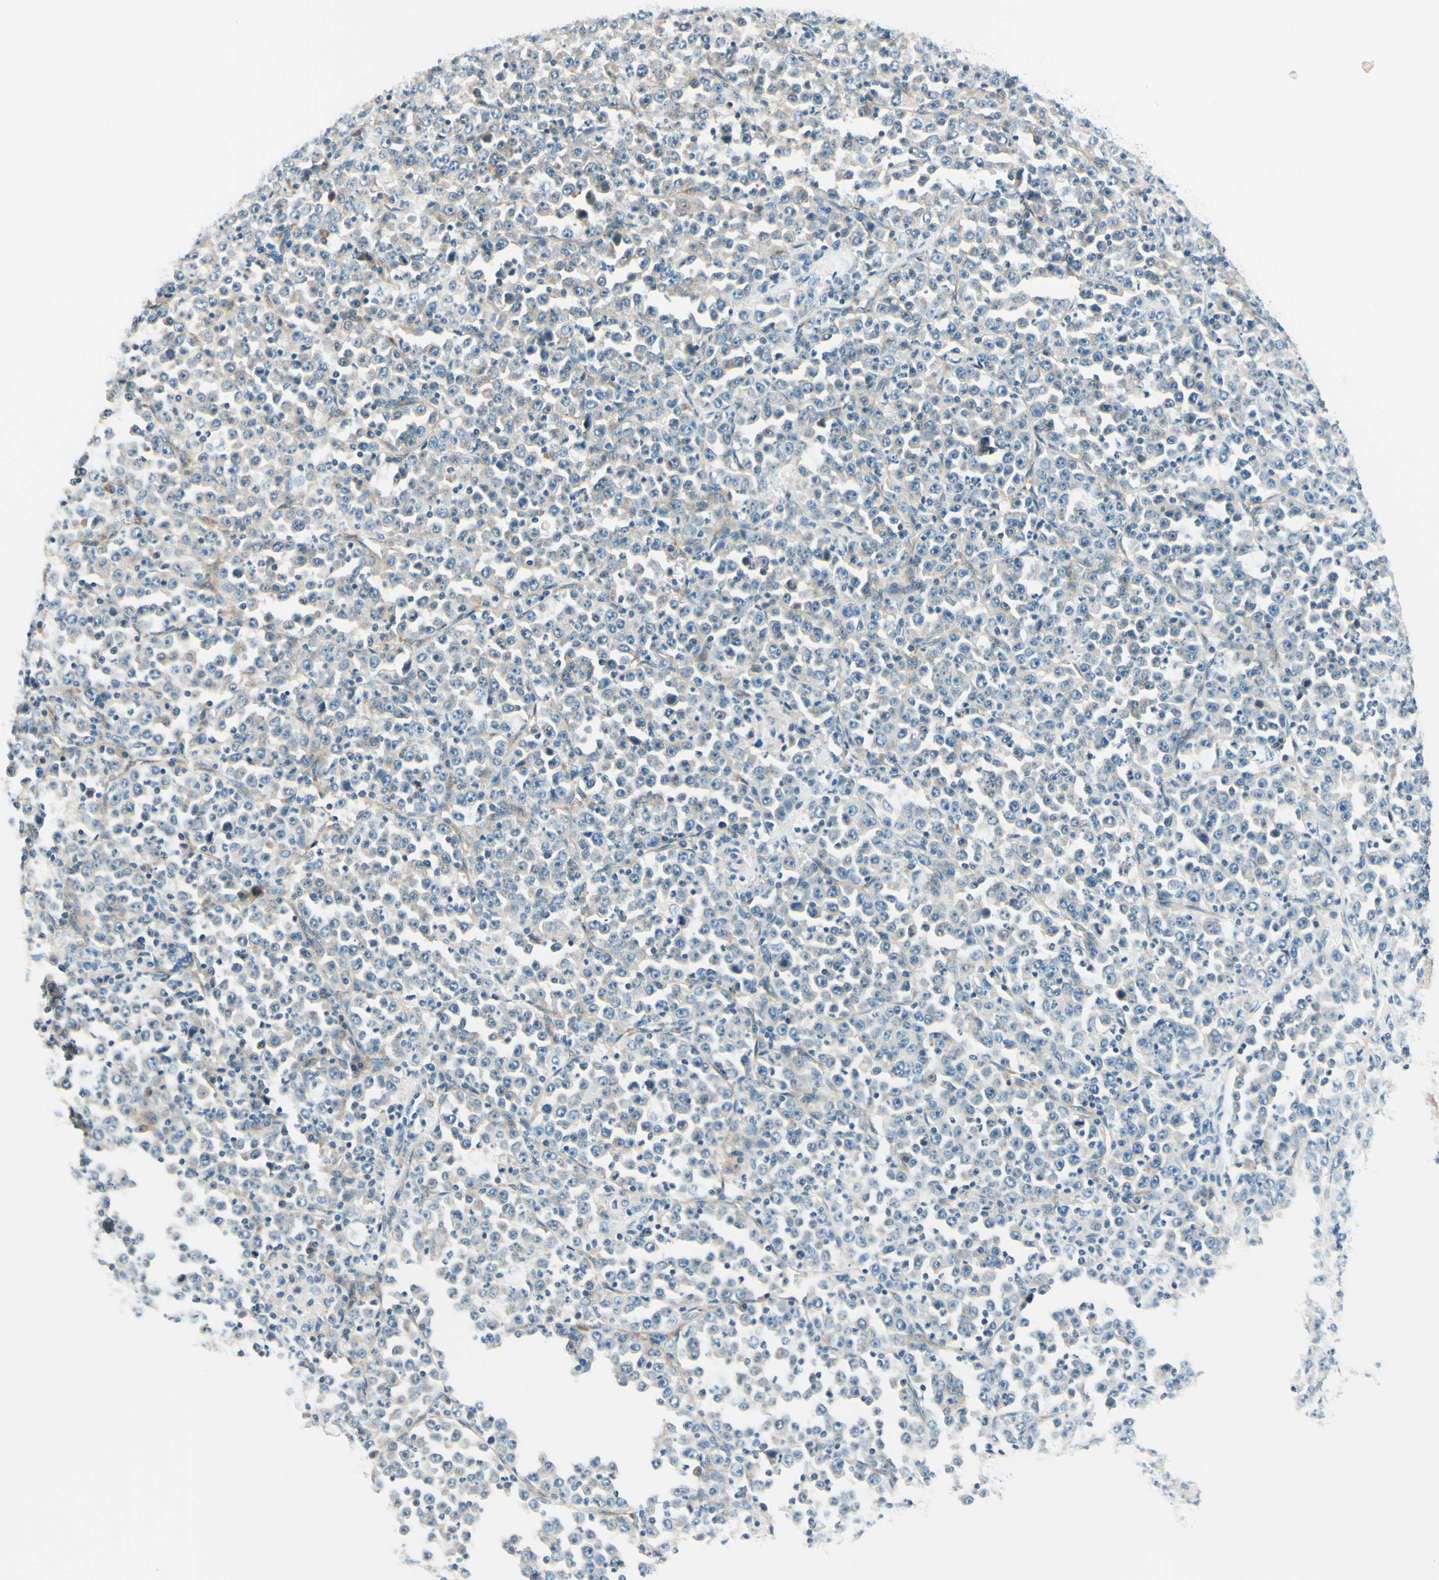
{"staining": {"intensity": "weak", "quantity": "25%-75%", "location": "cytoplasmic/membranous"}, "tissue": "stomach cancer", "cell_type": "Tumor cells", "image_type": "cancer", "snomed": [{"axis": "morphology", "description": "Normal tissue, NOS"}, {"axis": "morphology", "description": "Adenocarcinoma, NOS"}, {"axis": "topography", "description": "Stomach, upper"}, {"axis": "topography", "description": "Stomach"}], "caption": "IHC image of neoplastic tissue: stomach cancer stained using immunohistochemistry shows low levels of weak protein expression localized specifically in the cytoplasmic/membranous of tumor cells, appearing as a cytoplasmic/membranous brown color.", "gene": "TAOK2", "patient": {"sex": "male", "age": 59}}